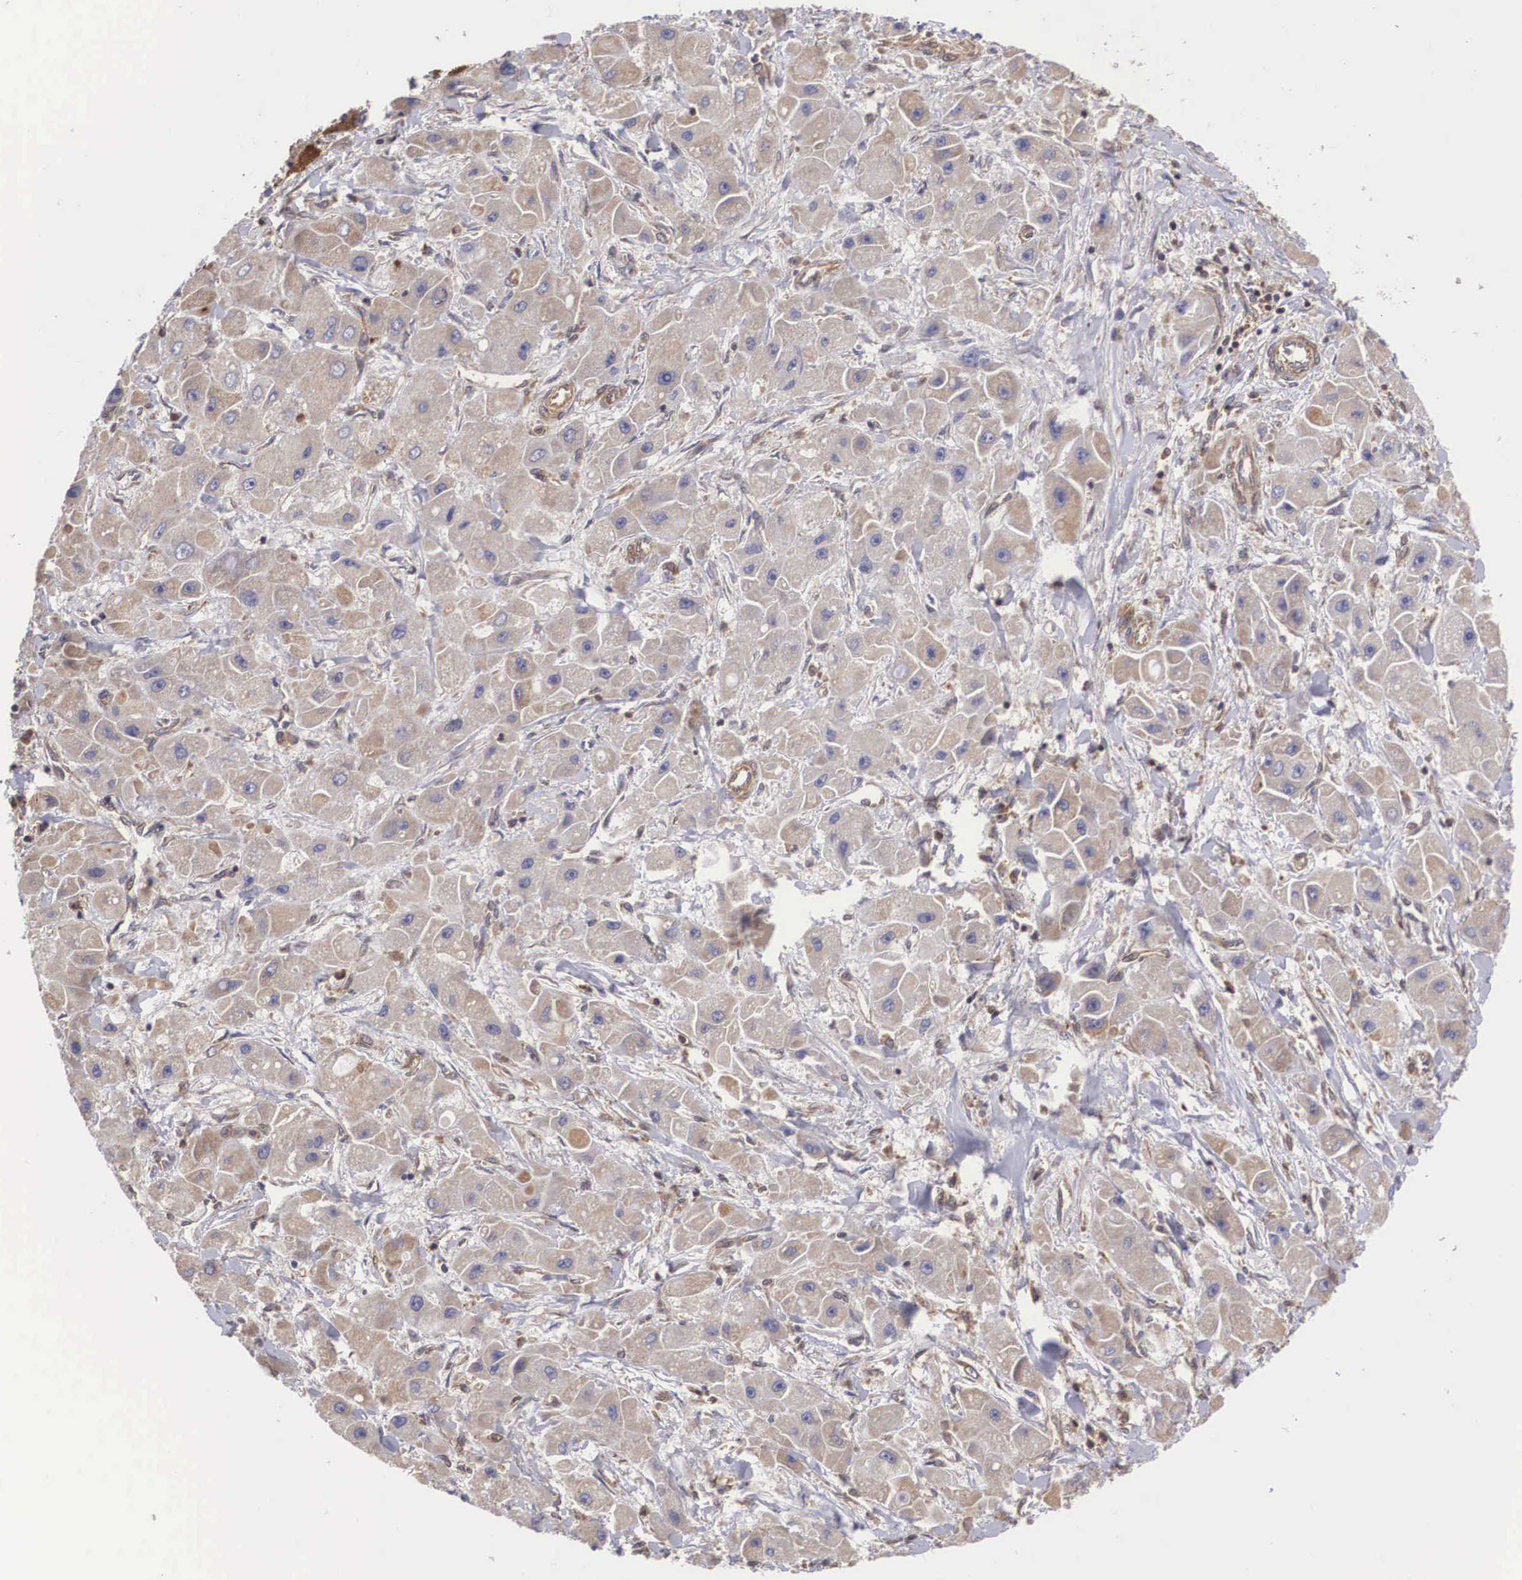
{"staining": {"intensity": "weak", "quantity": ">75%", "location": "cytoplasmic/membranous"}, "tissue": "liver cancer", "cell_type": "Tumor cells", "image_type": "cancer", "snomed": [{"axis": "morphology", "description": "Carcinoma, Hepatocellular, NOS"}, {"axis": "topography", "description": "Liver"}], "caption": "Tumor cells display low levels of weak cytoplasmic/membranous staining in about >75% of cells in liver cancer.", "gene": "DHRS1", "patient": {"sex": "male", "age": 24}}